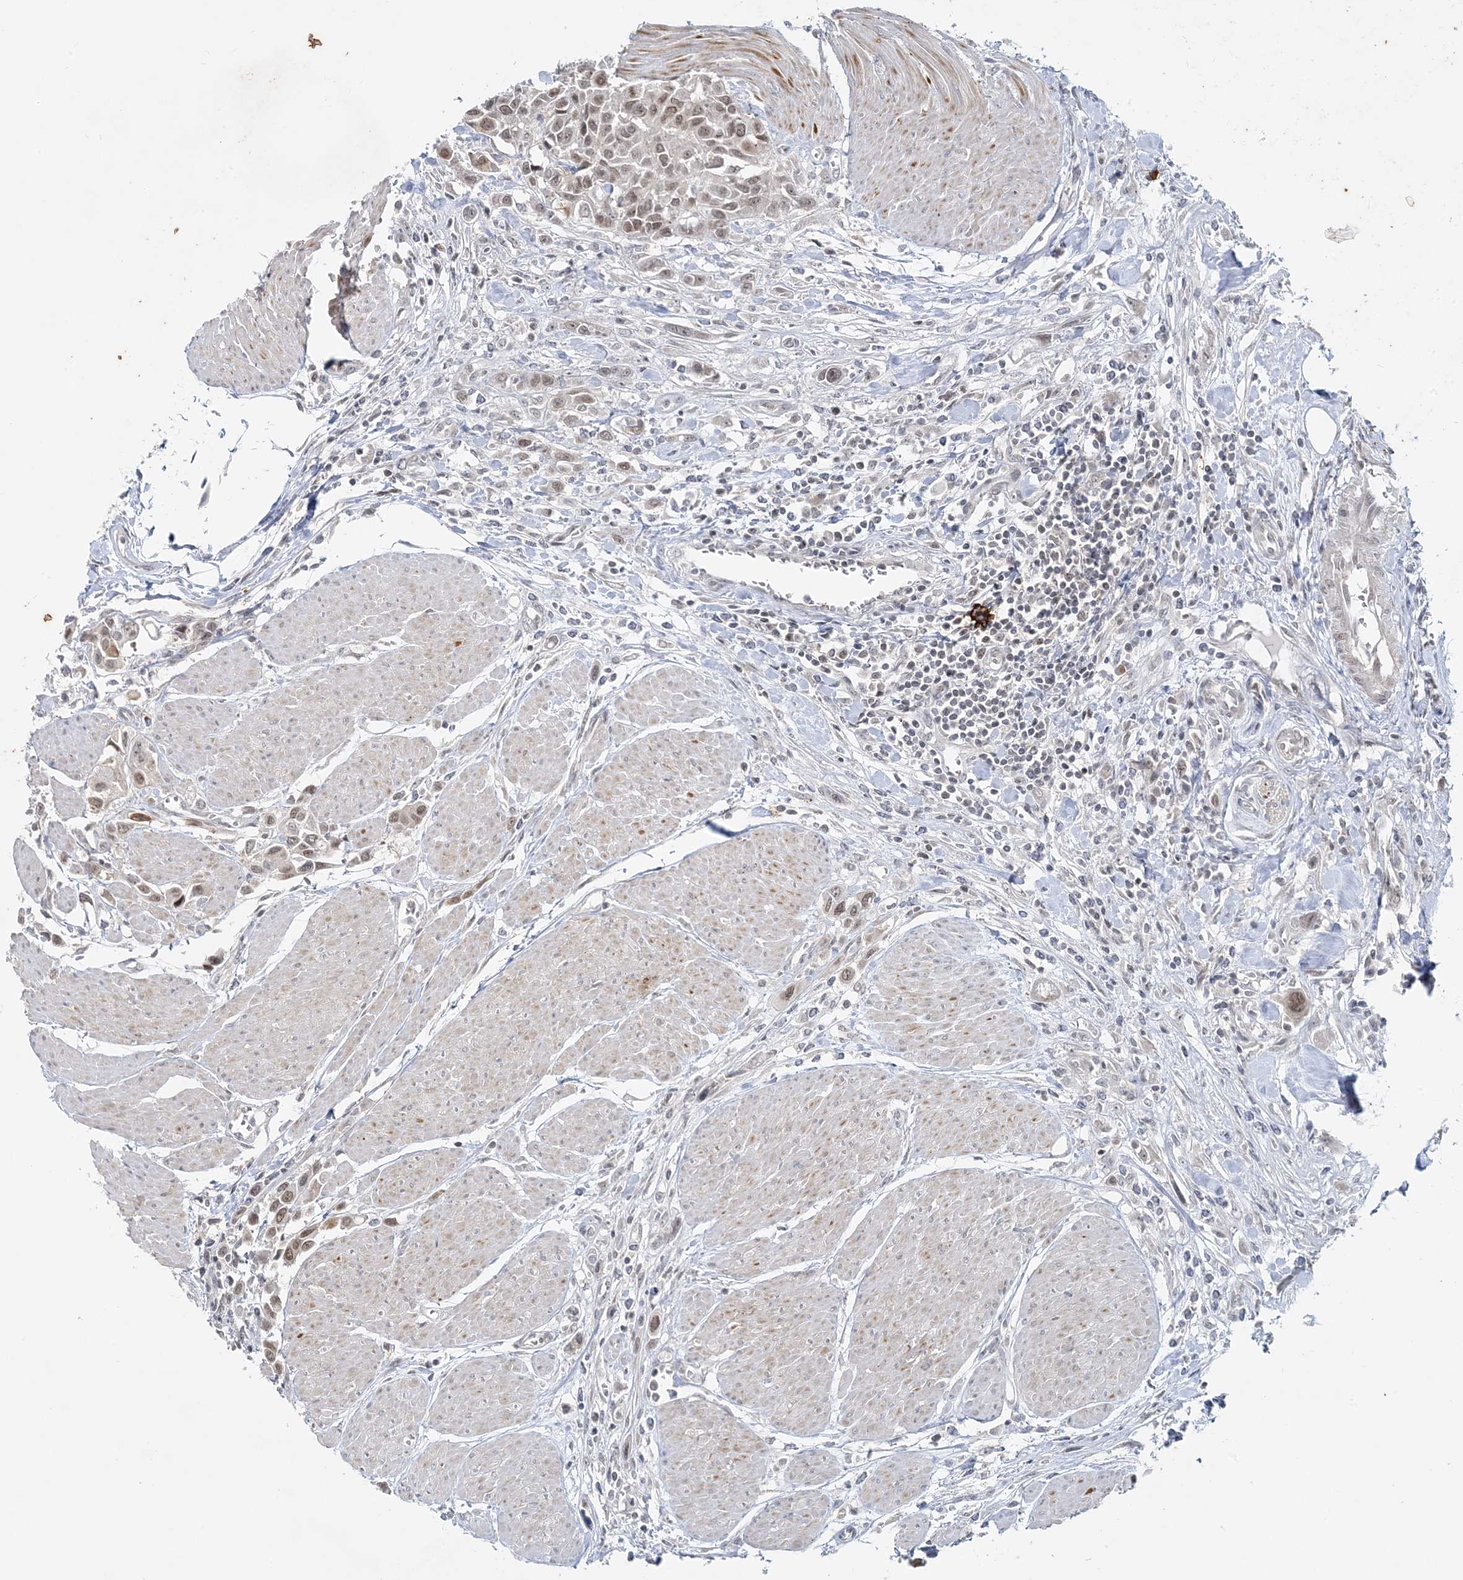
{"staining": {"intensity": "weak", "quantity": ">75%", "location": "nuclear"}, "tissue": "urothelial cancer", "cell_type": "Tumor cells", "image_type": "cancer", "snomed": [{"axis": "morphology", "description": "Urothelial carcinoma, High grade"}, {"axis": "topography", "description": "Urinary bladder"}], "caption": "Urothelial cancer stained with a protein marker reveals weak staining in tumor cells.", "gene": "LEXM", "patient": {"sex": "male", "age": 50}}